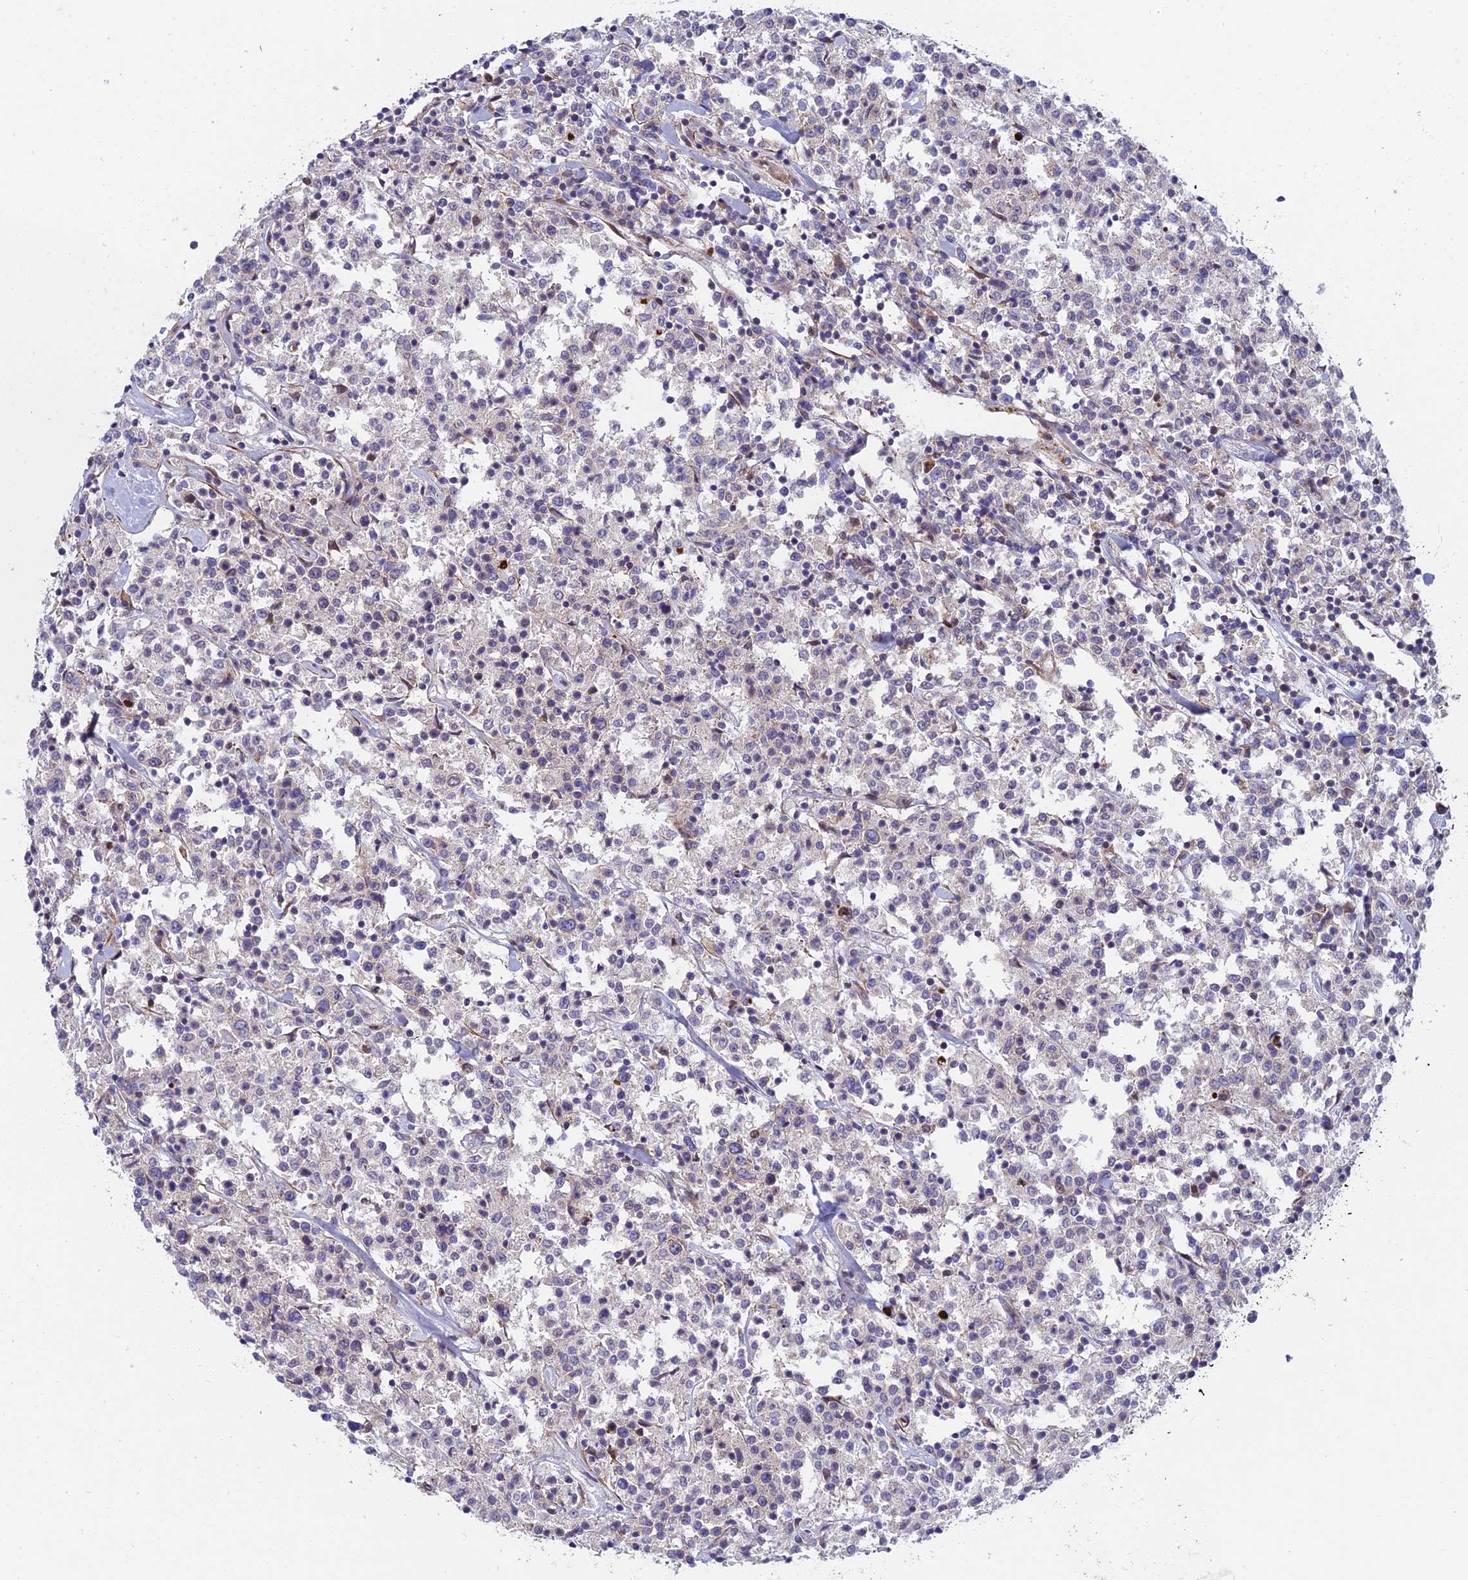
{"staining": {"intensity": "negative", "quantity": "none", "location": "none"}, "tissue": "lymphoma", "cell_type": "Tumor cells", "image_type": "cancer", "snomed": [{"axis": "morphology", "description": "Malignant lymphoma, non-Hodgkin's type, Low grade"}, {"axis": "topography", "description": "Small intestine"}], "caption": "The image shows no significant staining in tumor cells of malignant lymphoma, non-Hodgkin's type (low-grade). (DAB (3,3'-diaminobenzidine) immunohistochemistry (IHC) visualized using brightfield microscopy, high magnification).", "gene": "INCA1", "patient": {"sex": "female", "age": 59}}